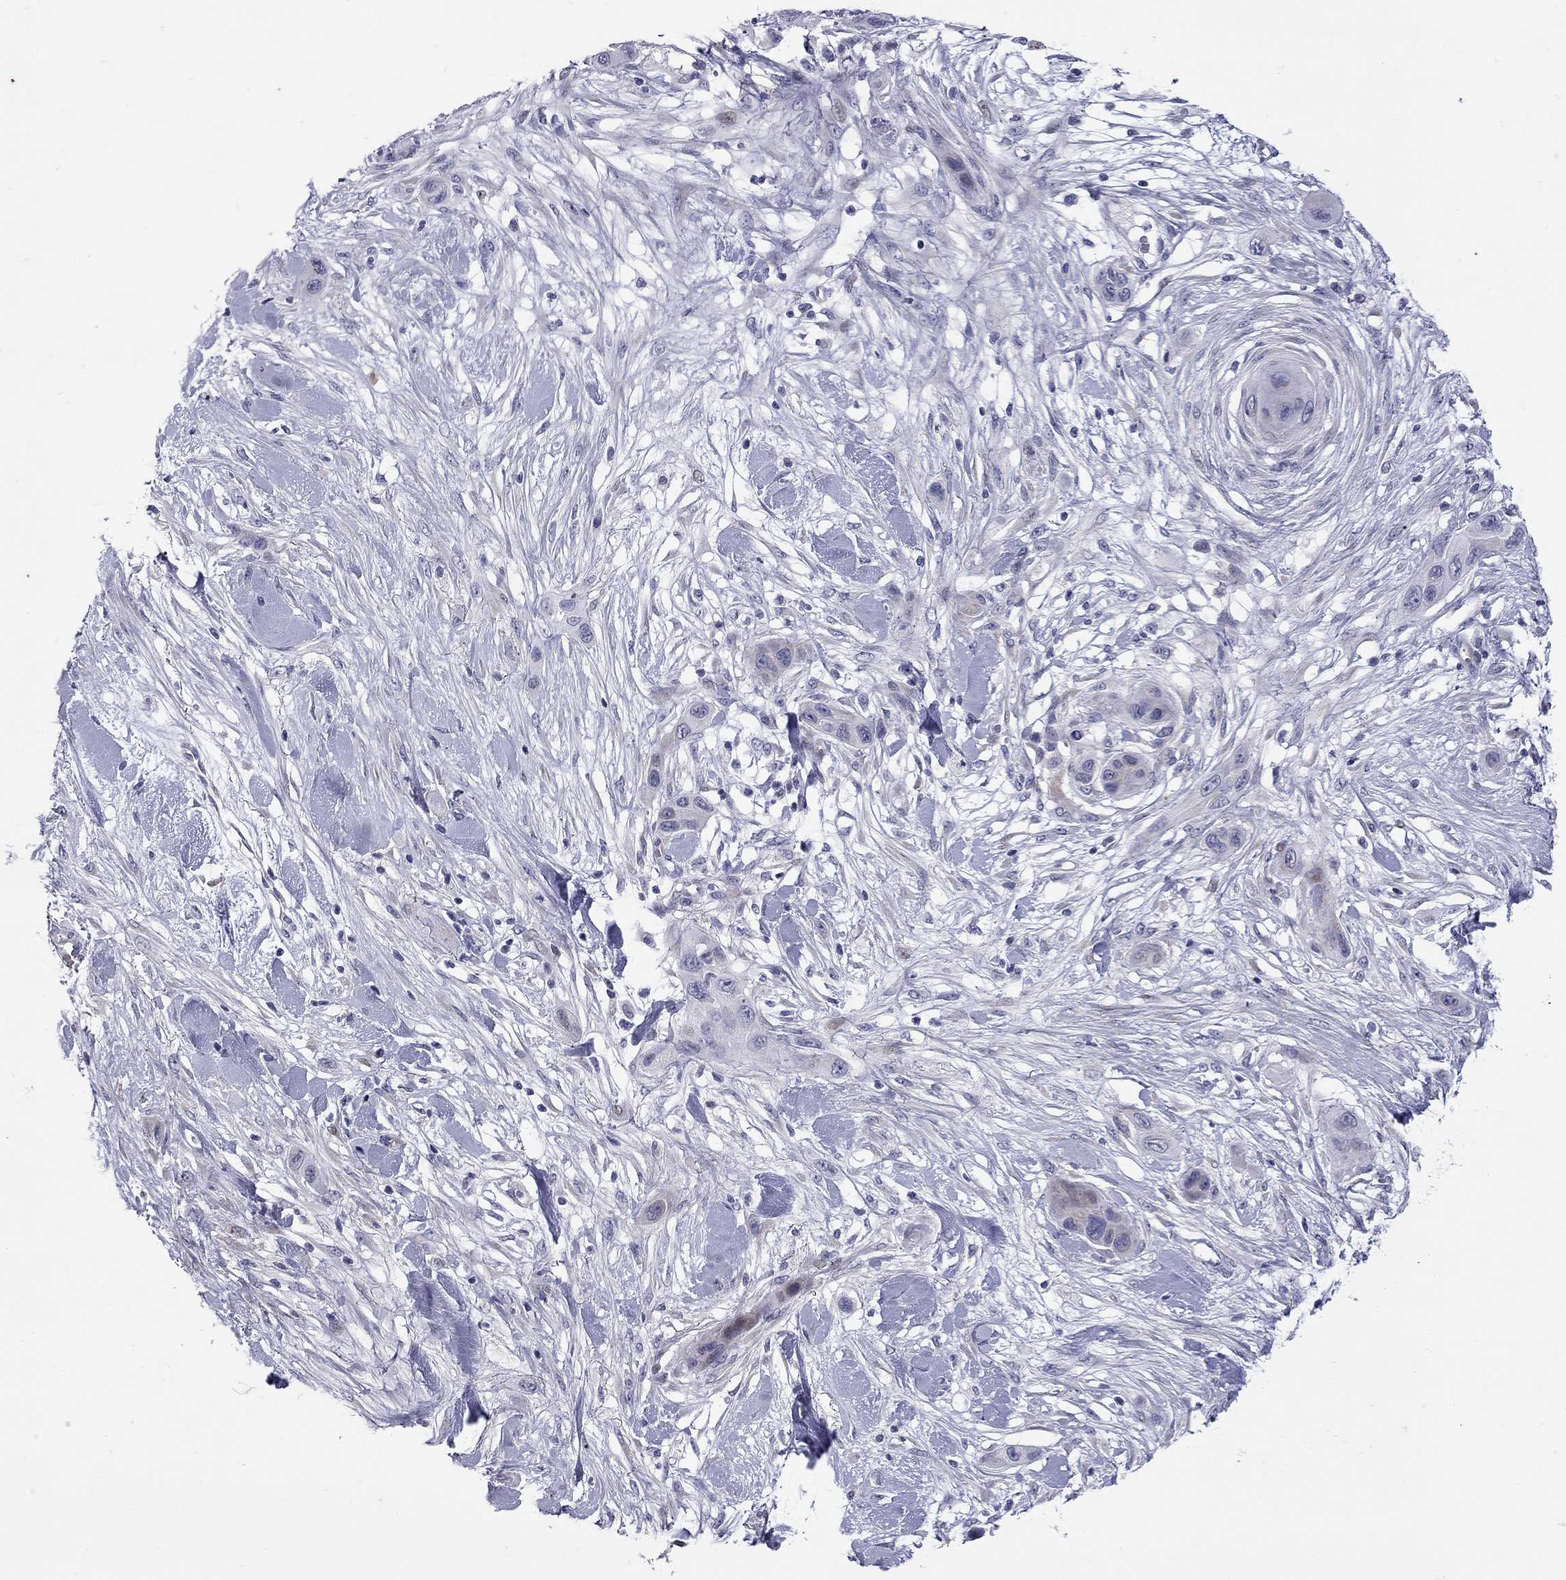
{"staining": {"intensity": "negative", "quantity": "none", "location": "none"}, "tissue": "skin cancer", "cell_type": "Tumor cells", "image_type": "cancer", "snomed": [{"axis": "morphology", "description": "Squamous cell carcinoma, NOS"}, {"axis": "topography", "description": "Skin"}], "caption": "Tumor cells show no significant positivity in skin cancer (squamous cell carcinoma).", "gene": "C8orf88", "patient": {"sex": "male", "age": 79}}